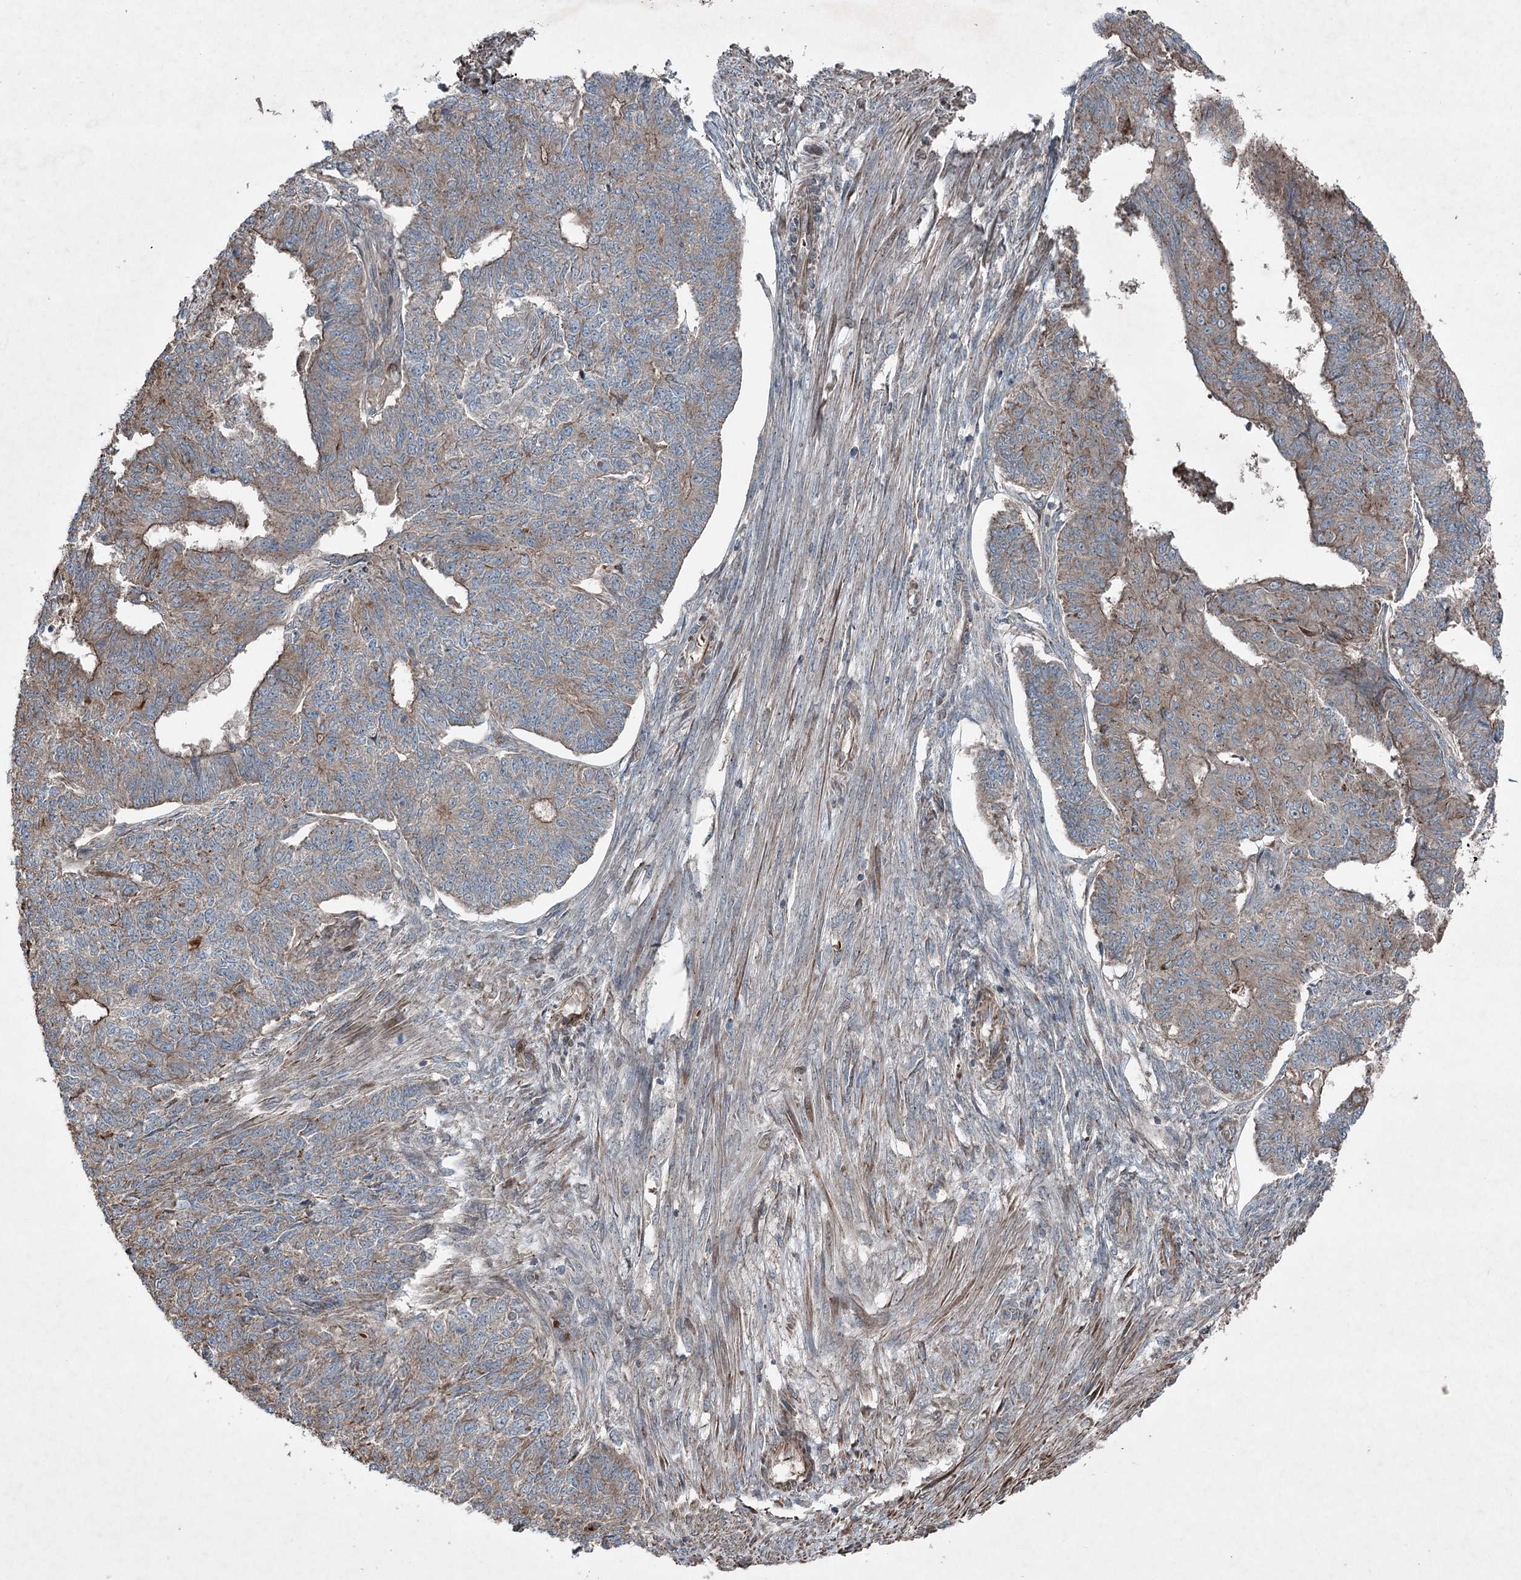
{"staining": {"intensity": "moderate", "quantity": "25%-75%", "location": "cytoplasmic/membranous"}, "tissue": "endometrial cancer", "cell_type": "Tumor cells", "image_type": "cancer", "snomed": [{"axis": "morphology", "description": "Adenocarcinoma, NOS"}, {"axis": "topography", "description": "Endometrium"}], "caption": "Brown immunohistochemical staining in adenocarcinoma (endometrial) demonstrates moderate cytoplasmic/membranous positivity in about 25%-75% of tumor cells.", "gene": "SERINC5", "patient": {"sex": "female", "age": 32}}